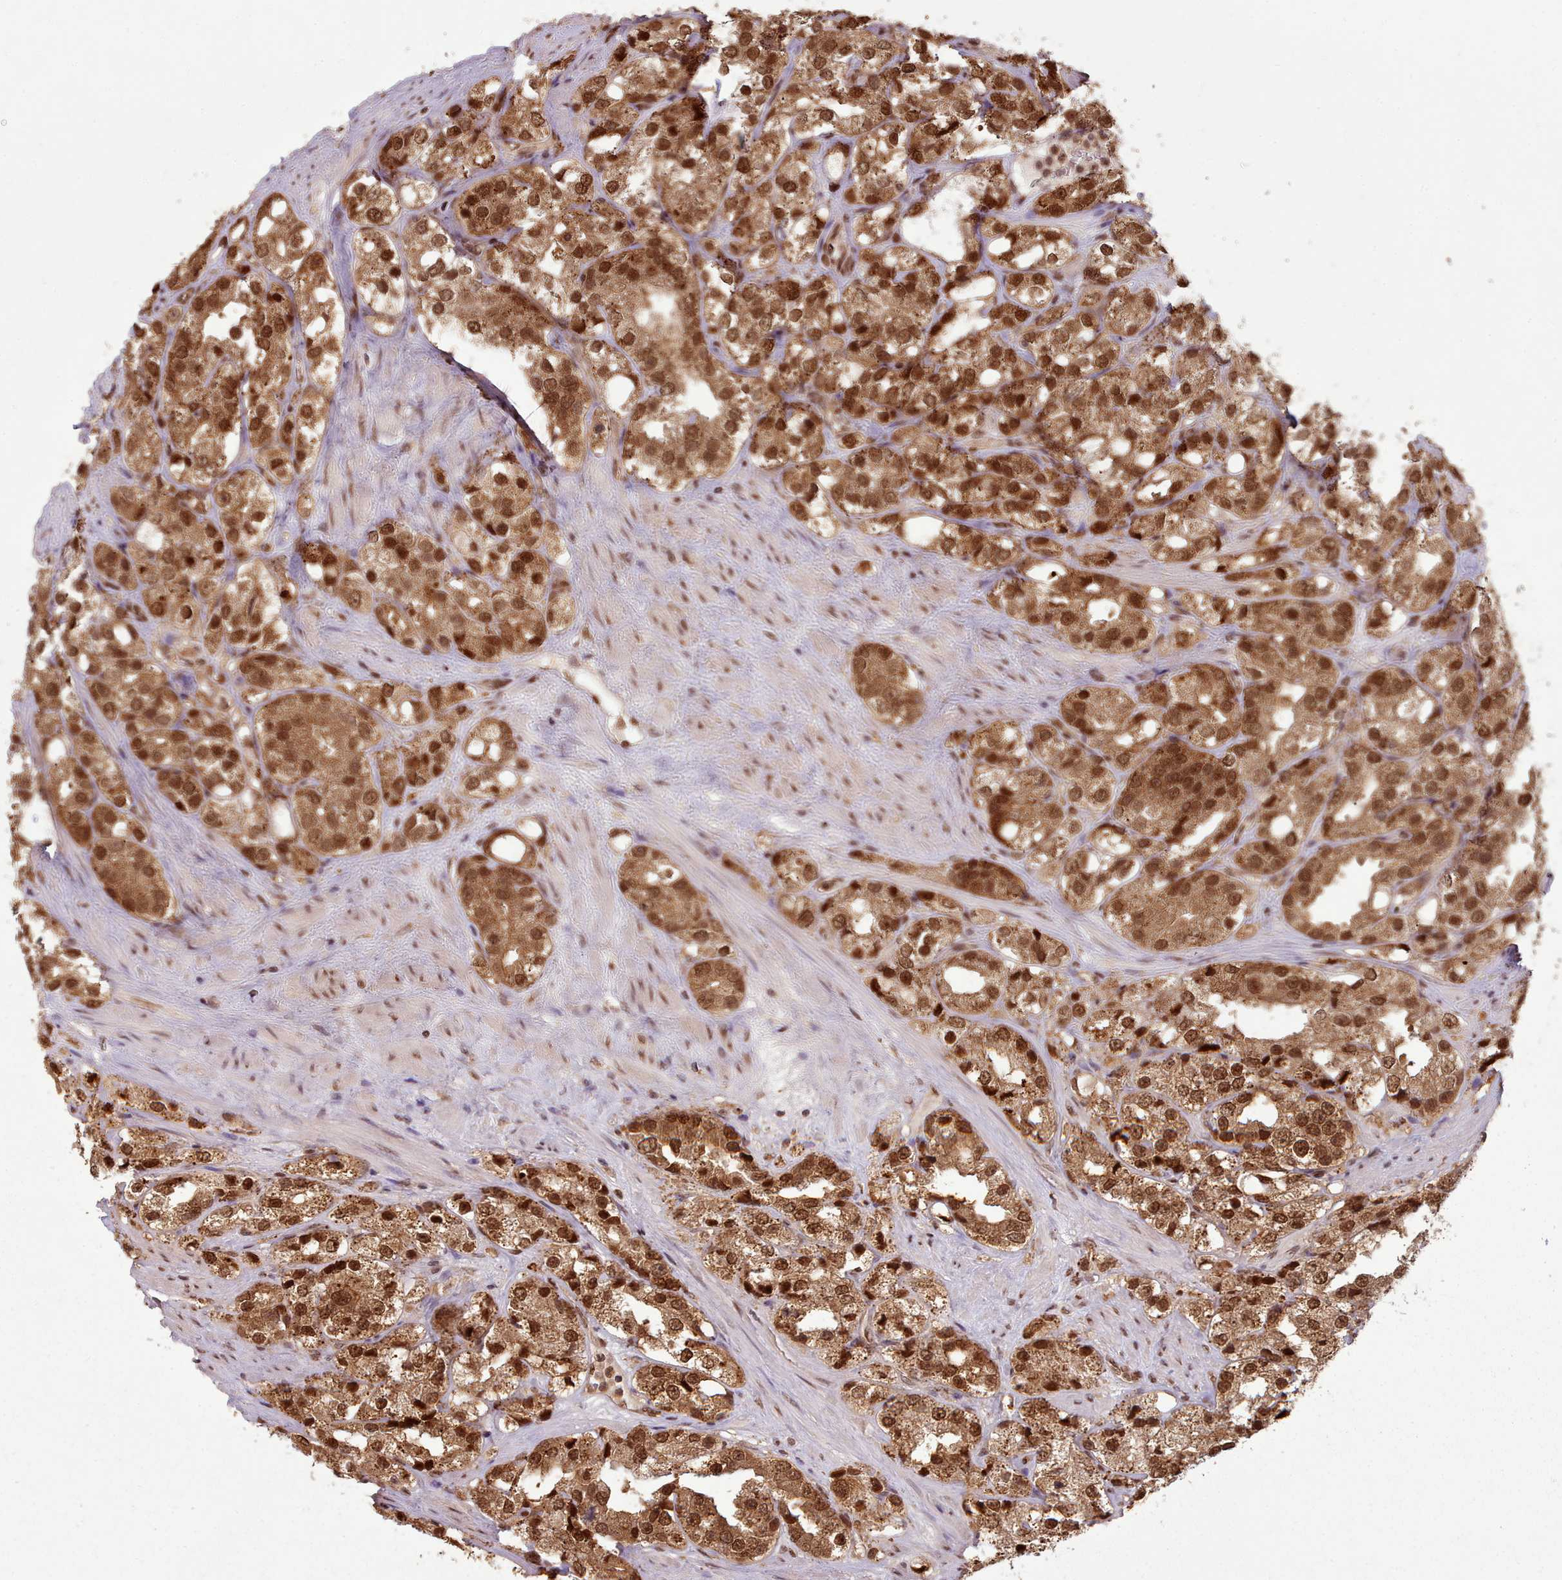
{"staining": {"intensity": "strong", "quantity": ">75%", "location": "cytoplasmic/membranous,nuclear"}, "tissue": "prostate cancer", "cell_type": "Tumor cells", "image_type": "cancer", "snomed": [{"axis": "morphology", "description": "Adenocarcinoma, NOS"}, {"axis": "topography", "description": "Prostate"}], "caption": "Approximately >75% of tumor cells in human prostate cancer (adenocarcinoma) demonstrate strong cytoplasmic/membranous and nuclear protein expression as visualized by brown immunohistochemical staining.", "gene": "RPS27A", "patient": {"sex": "male", "age": 79}}